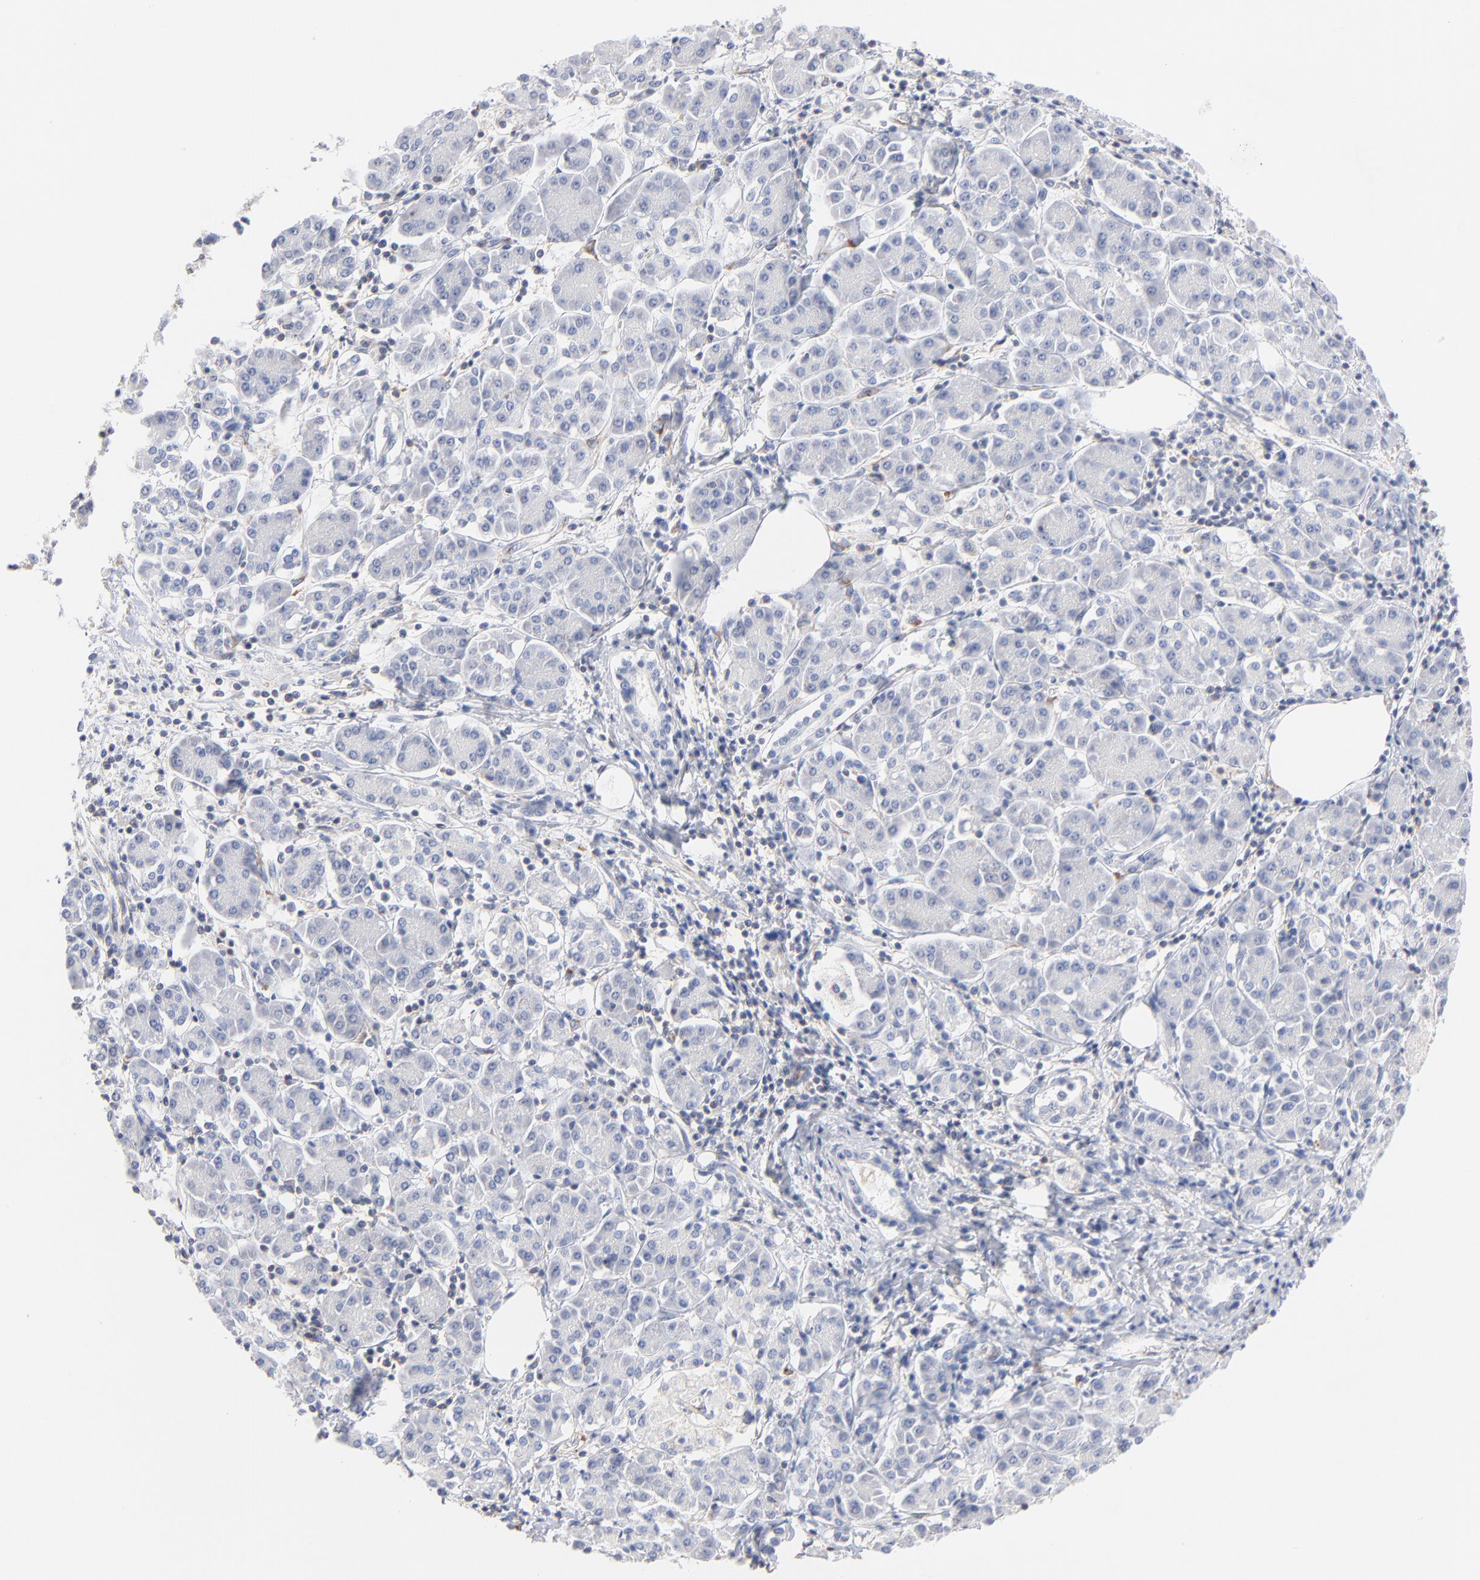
{"staining": {"intensity": "negative", "quantity": "none", "location": "none"}, "tissue": "pancreatic cancer", "cell_type": "Tumor cells", "image_type": "cancer", "snomed": [{"axis": "morphology", "description": "Adenocarcinoma, NOS"}, {"axis": "topography", "description": "Pancreas"}], "caption": "Tumor cells show no significant staining in pancreatic cancer.", "gene": "SEPTIN6", "patient": {"sex": "female", "age": 57}}